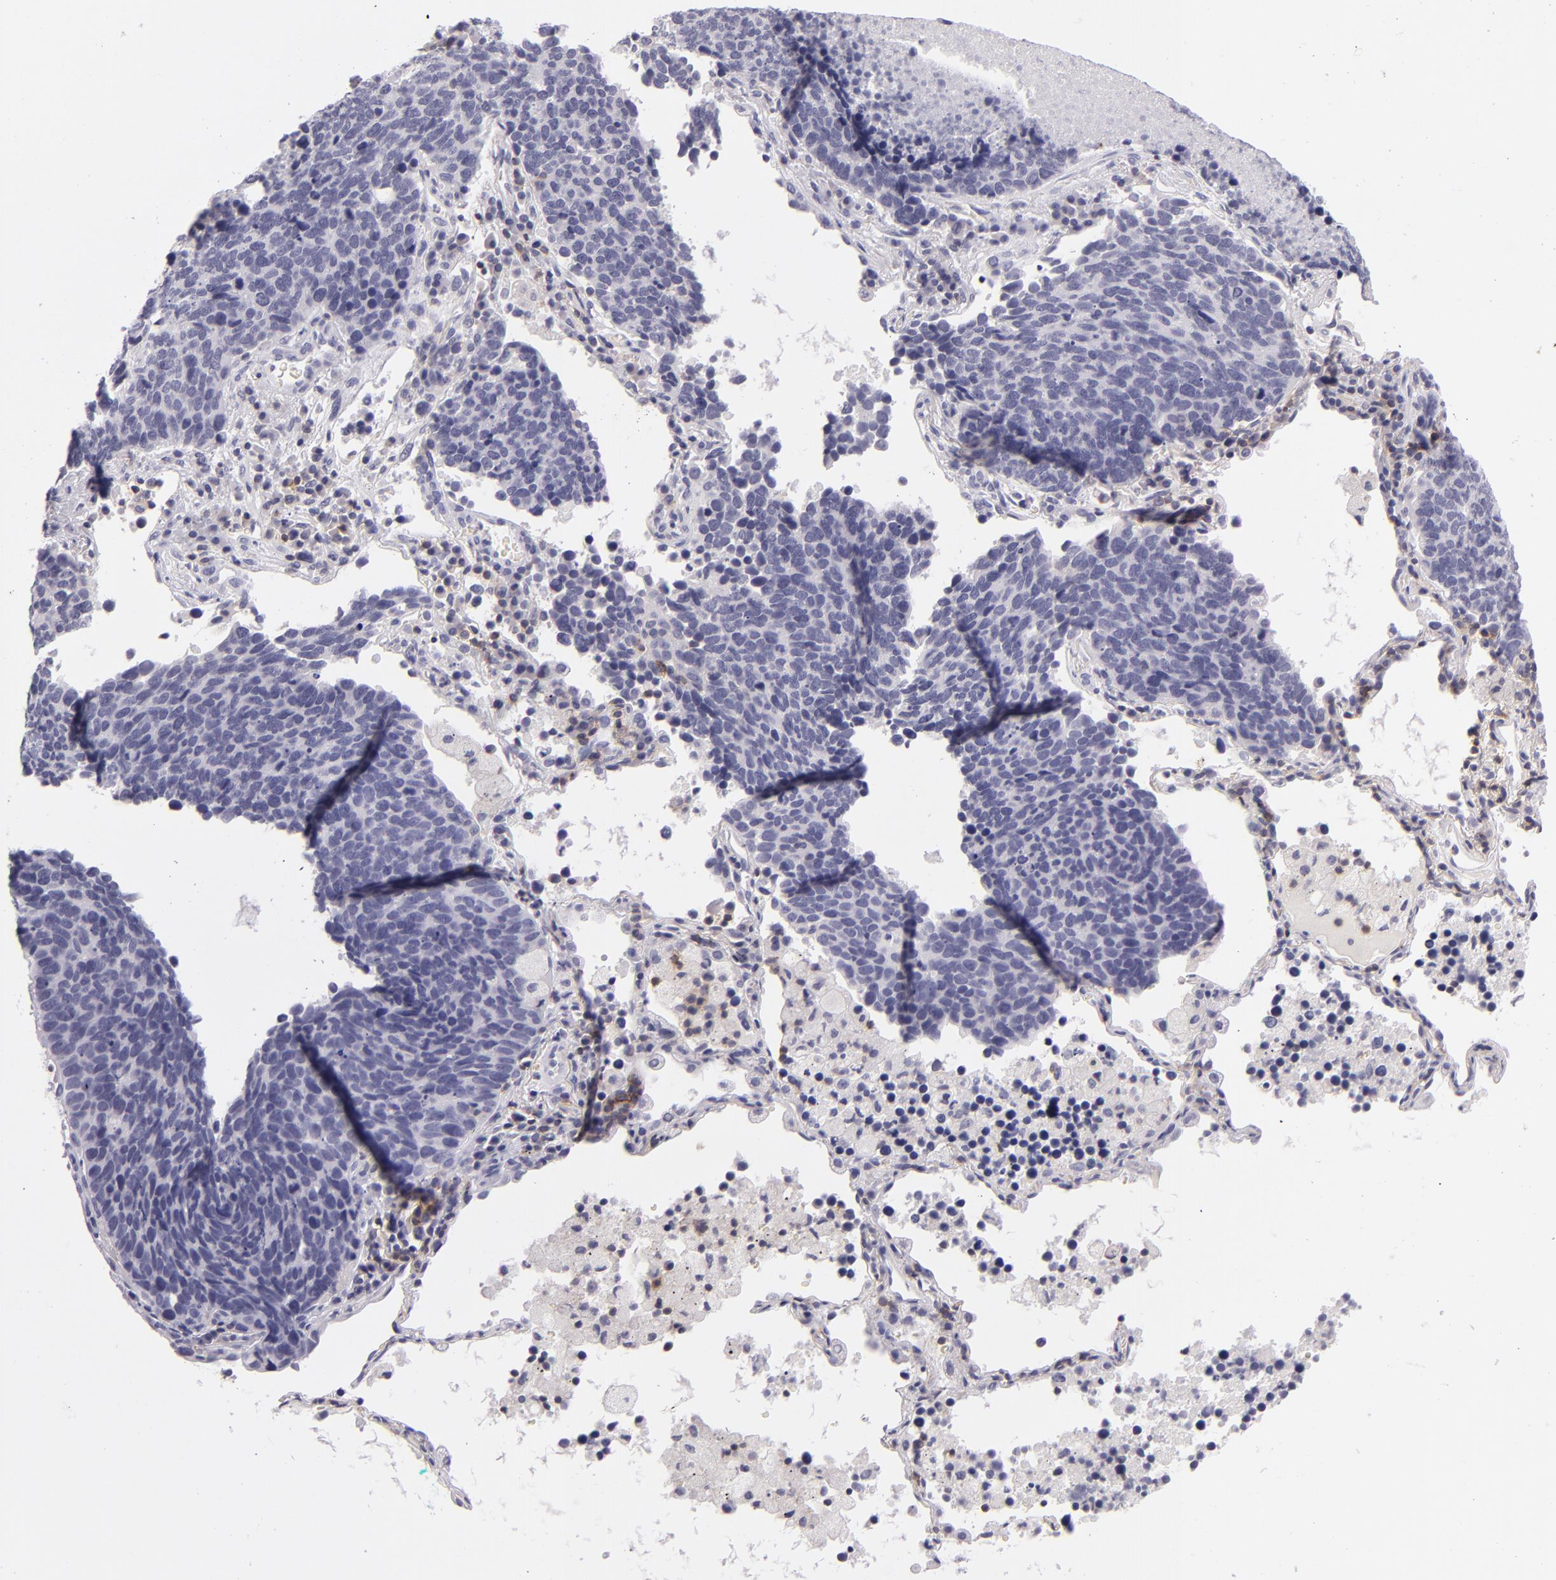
{"staining": {"intensity": "negative", "quantity": "none", "location": "none"}, "tissue": "lung cancer", "cell_type": "Tumor cells", "image_type": "cancer", "snomed": [{"axis": "morphology", "description": "Neoplasm, malignant, NOS"}, {"axis": "topography", "description": "Lung"}], "caption": "Tumor cells are negative for protein expression in human lung cancer. (Brightfield microscopy of DAB IHC at high magnification).", "gene": "CD48", "patient": {"sex": "female", "age": 75}}